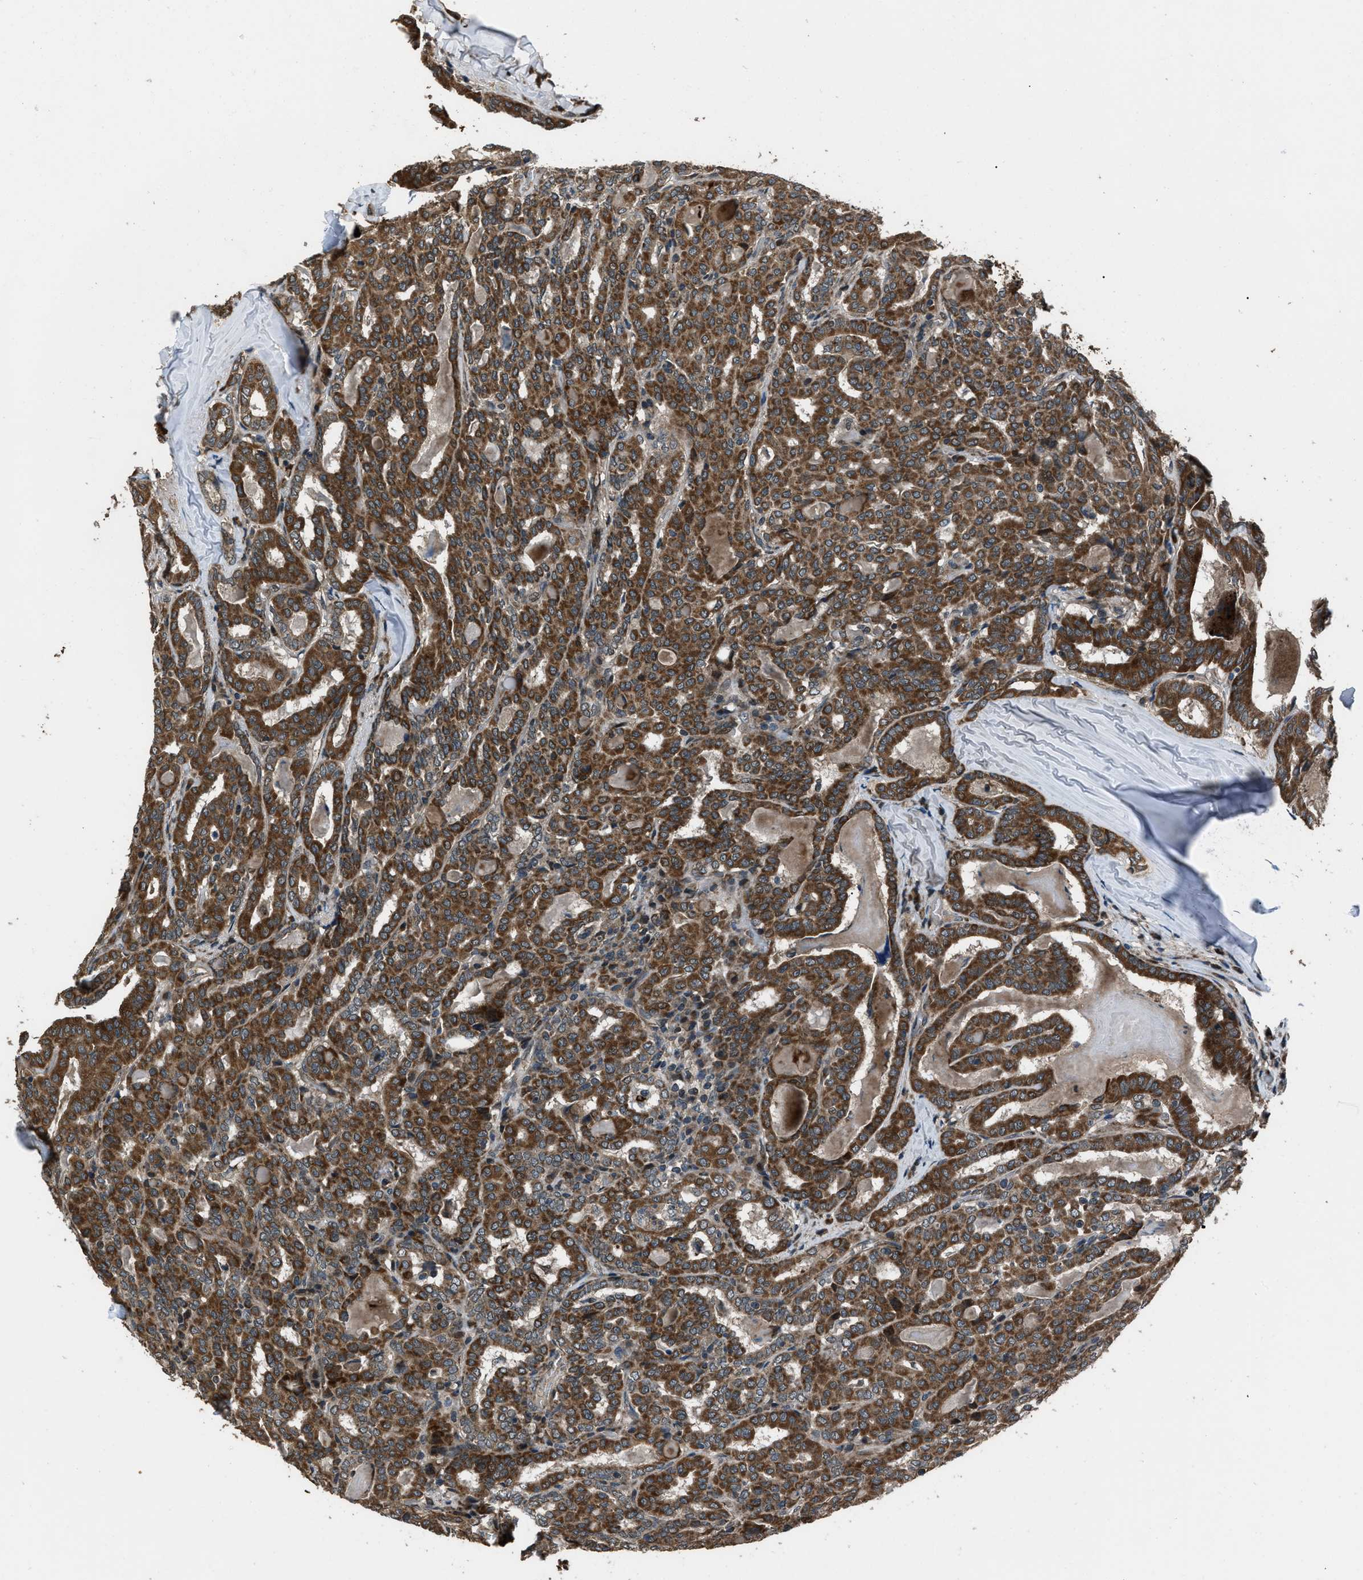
{"staining": {"intensity": "strong", "quantity": ">75%", "location": "cytoplasmic/membranous"}, "tissue": "thyroid cancer", "cell_type": "Tumor cells", "image_type": "cancer", "snomed": [{"axis": "morphology", "description": "Papillary adenocarcinoma, NOS"}, {"axis": "topography", "description": "Thyroid gland"}], "caption": "Tumor cells reveal strong cytoplasmic/membranous expression in about >75% of cells in thyroid papillary adenocarcinoma.", "gene": "IRAK4", "patient": {"sex": "female", "age": 42}}